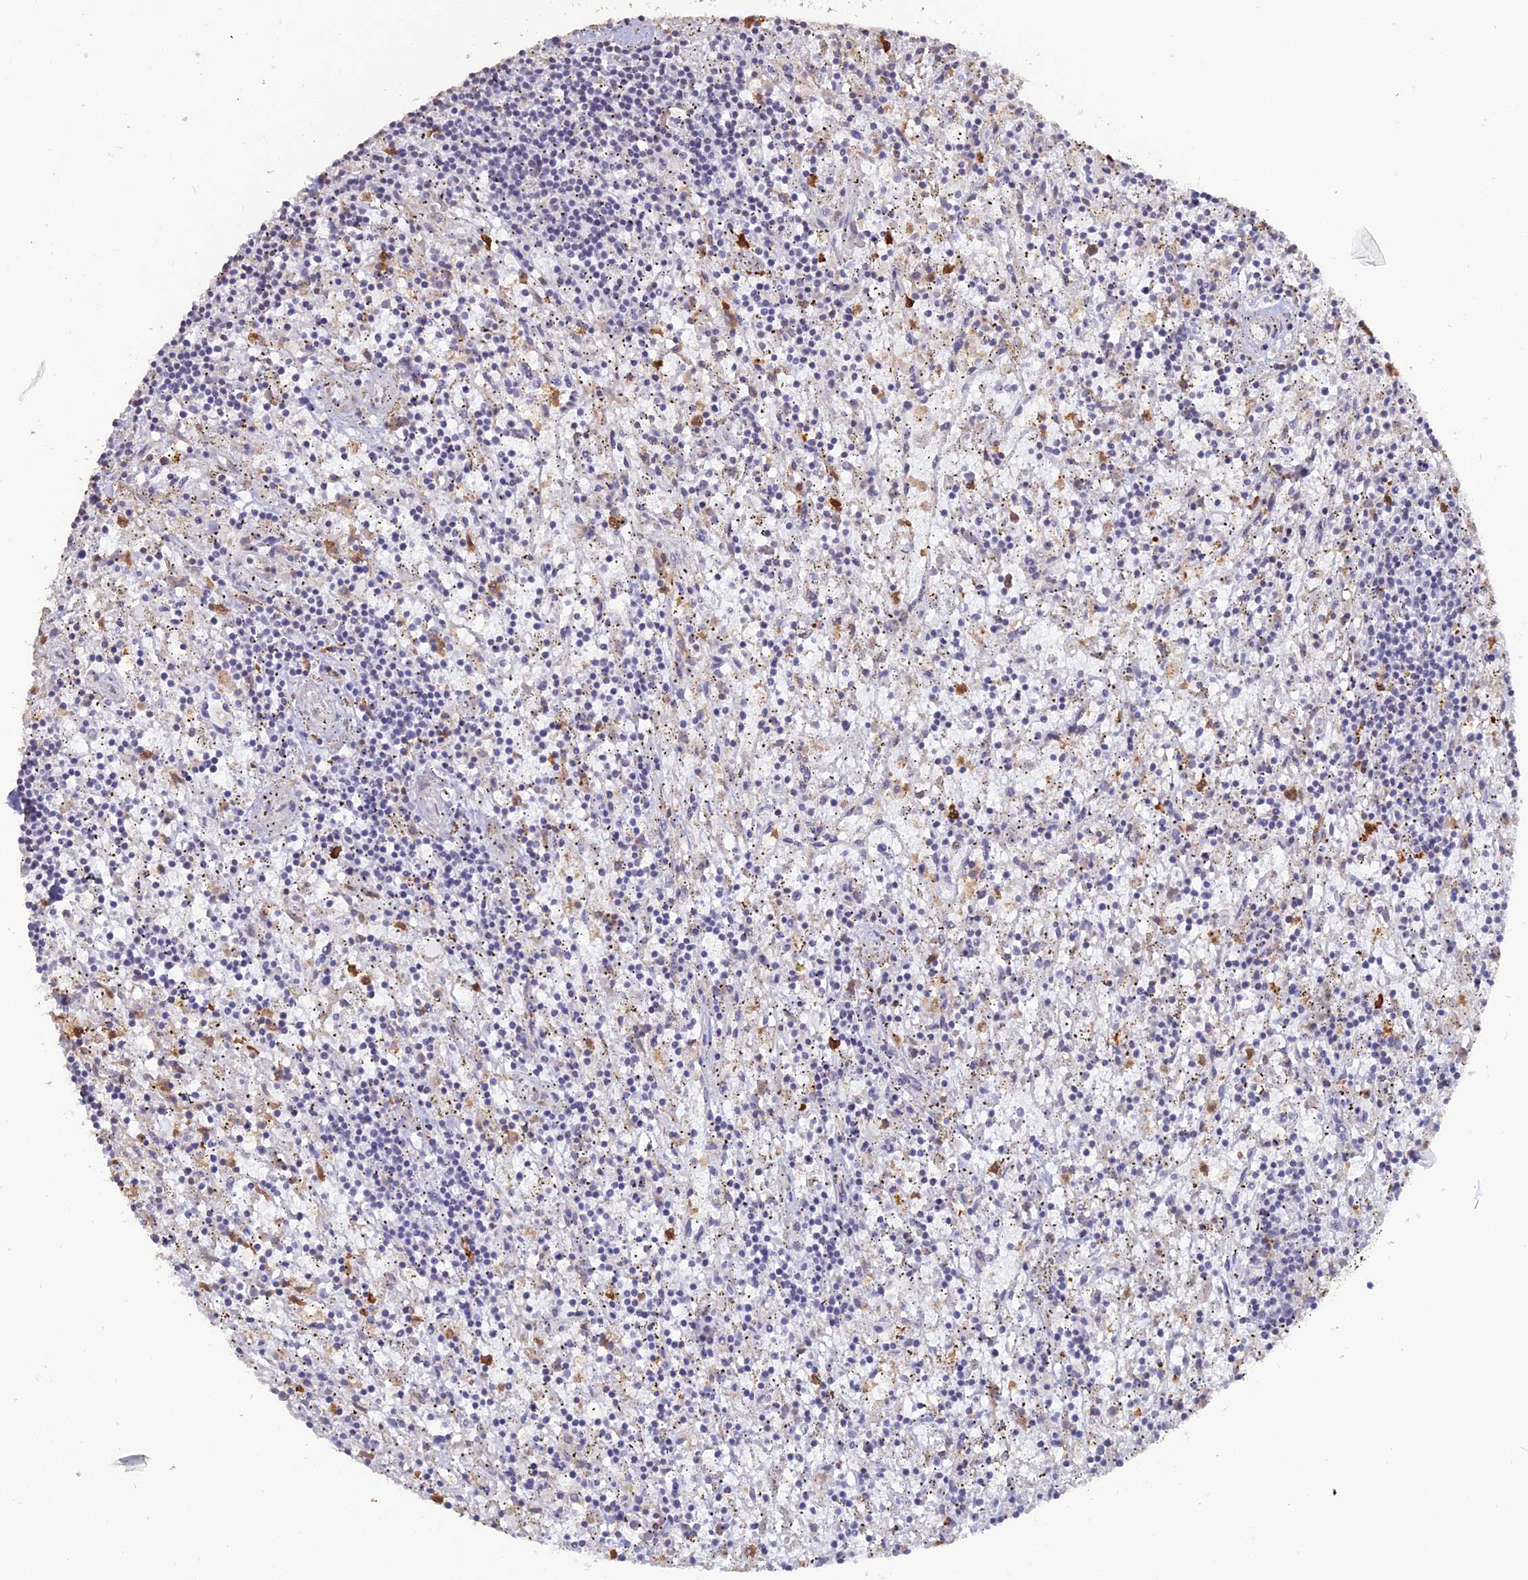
{"staining": {"intensity": "negative", "quantity": "none", "location": "none"}, "tissue": "lymphoma", "cell_type": "Tumor cells", "image_type": "cancer", "snomed": [{"axis": "morphology", "description": "Malignant lymphoma, non-Hodgkin's type, Low grade"}, {"axis": "topography", "description": "Spleen"}], "caption": "This image is of lymphoma stained with immunohistochemistry to label a protein in brown with the nuclei are counter-stained blue. There is no expression in tumor cells.", "gene": "APOBR", "patient": {"sex": "male", "age": 76}}